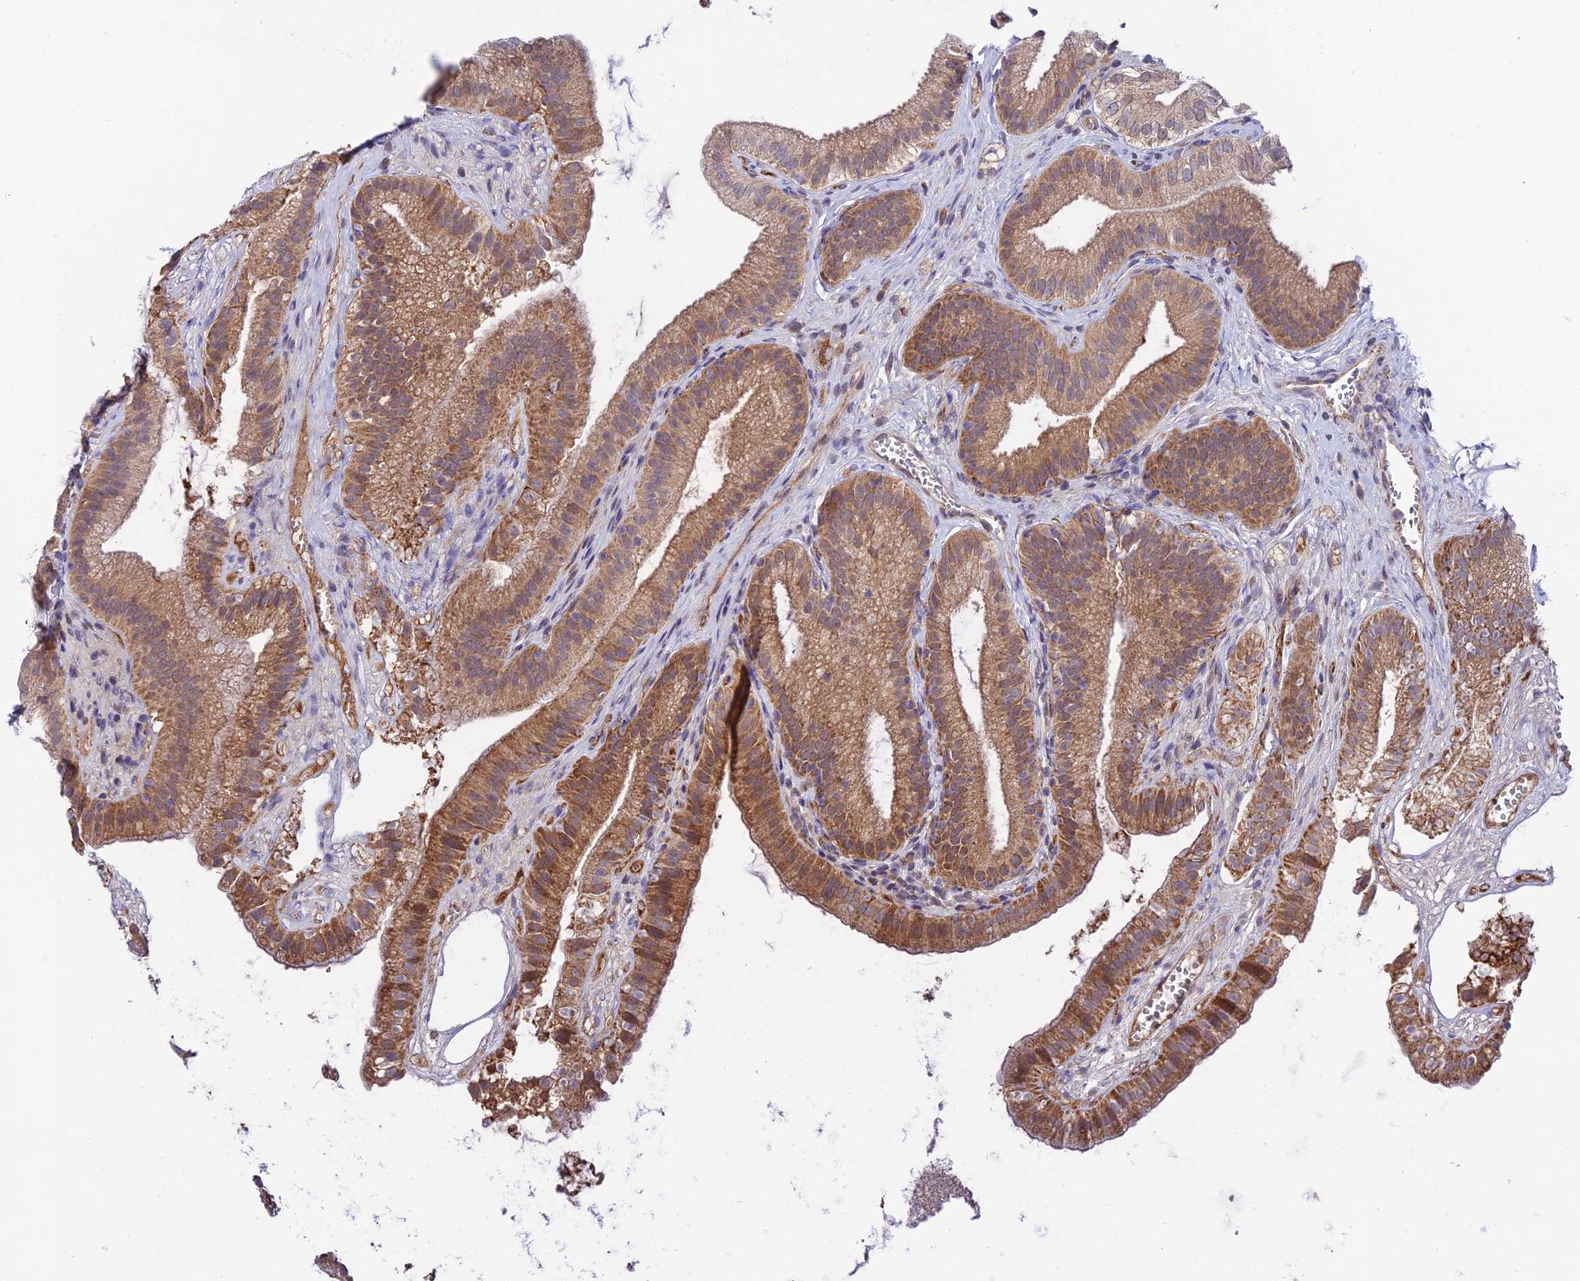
{"staining": {"intensity": "moderate", "quantity": ">75%", "location": "cytoplasmic/membranous"}, "tissue": "gallbladder", "cell_type": "Glandular cells", "image_type": "normal", "snomed": [{"axis": "morphology", "description": "Normal tissue, NOS"}, {"axis": "topography", "description": "Gallbladder"}], "caption": "The histopathology image demonstrates a brown stain indicating the presence of a protein in the cytoplasmic/membranous of glandular cells in gallbladder. Using DAB (brown) and hematoxylin (blue) stains, captured at high magnification using brightfield microscopy.", "gene": "TRIM40", "patient": {"sex": "female", "age": 54}}